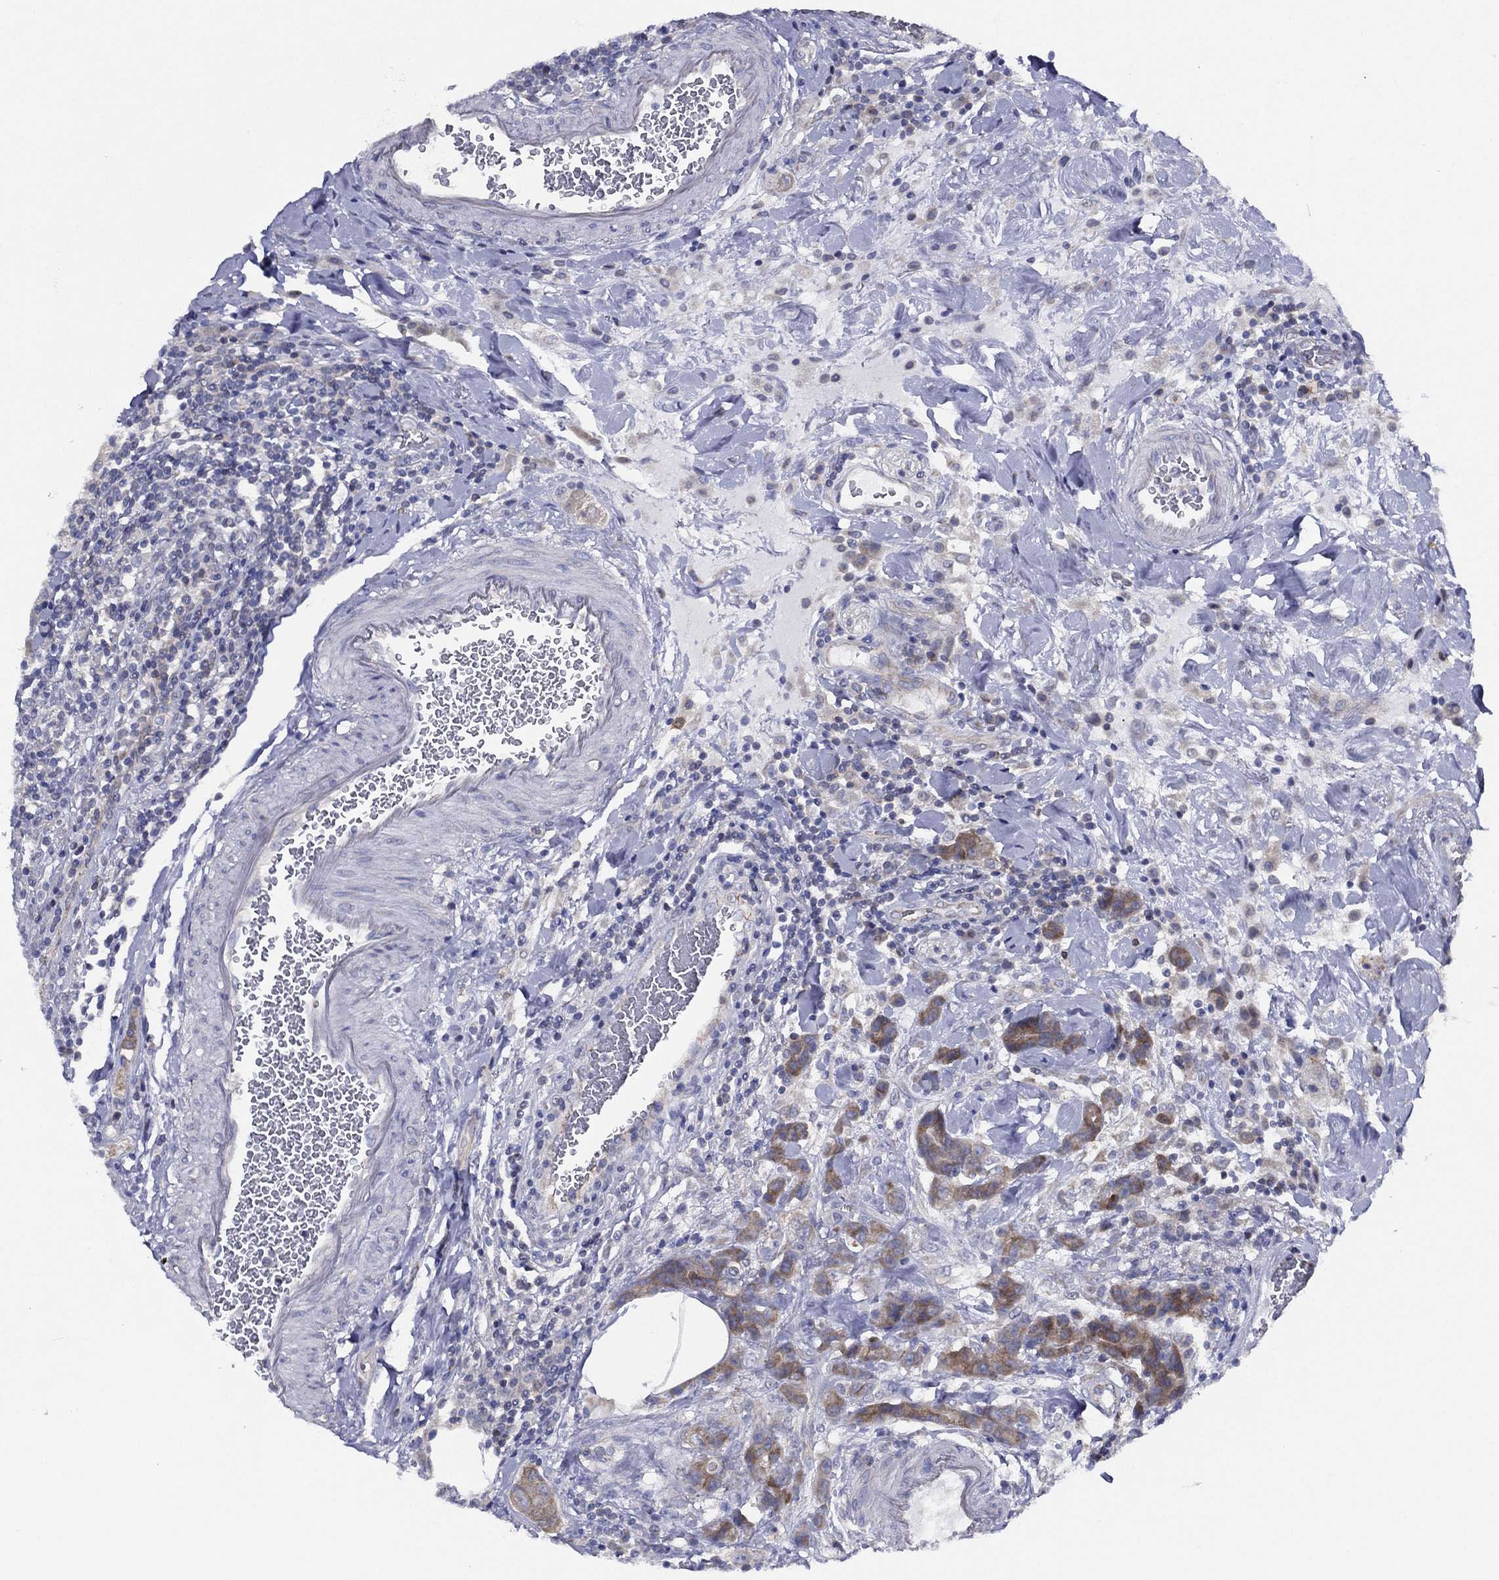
{"staining": {"intensity": "weak", "quantity": ">75%", "location": "cytoplasmic/membranous"}, "tissue": "colorectal cancer", "cell_type": "Tumor cells", "image_type": "cancer", "snomed": [{"axis": "morphology", "description": "Adenocarcinoma, NOS"}, {"axis": "topography", "description": "Colon"}], "caption": "A micrograph showing weak cytoplasmic/membranous expression in approximately >75% of tumor cells in colorectal adenocarcinoma, as visualized by brown immunohistochemical staining.", "gene": "ZNF223", "patient": {"sex": "female", "age": 69}}